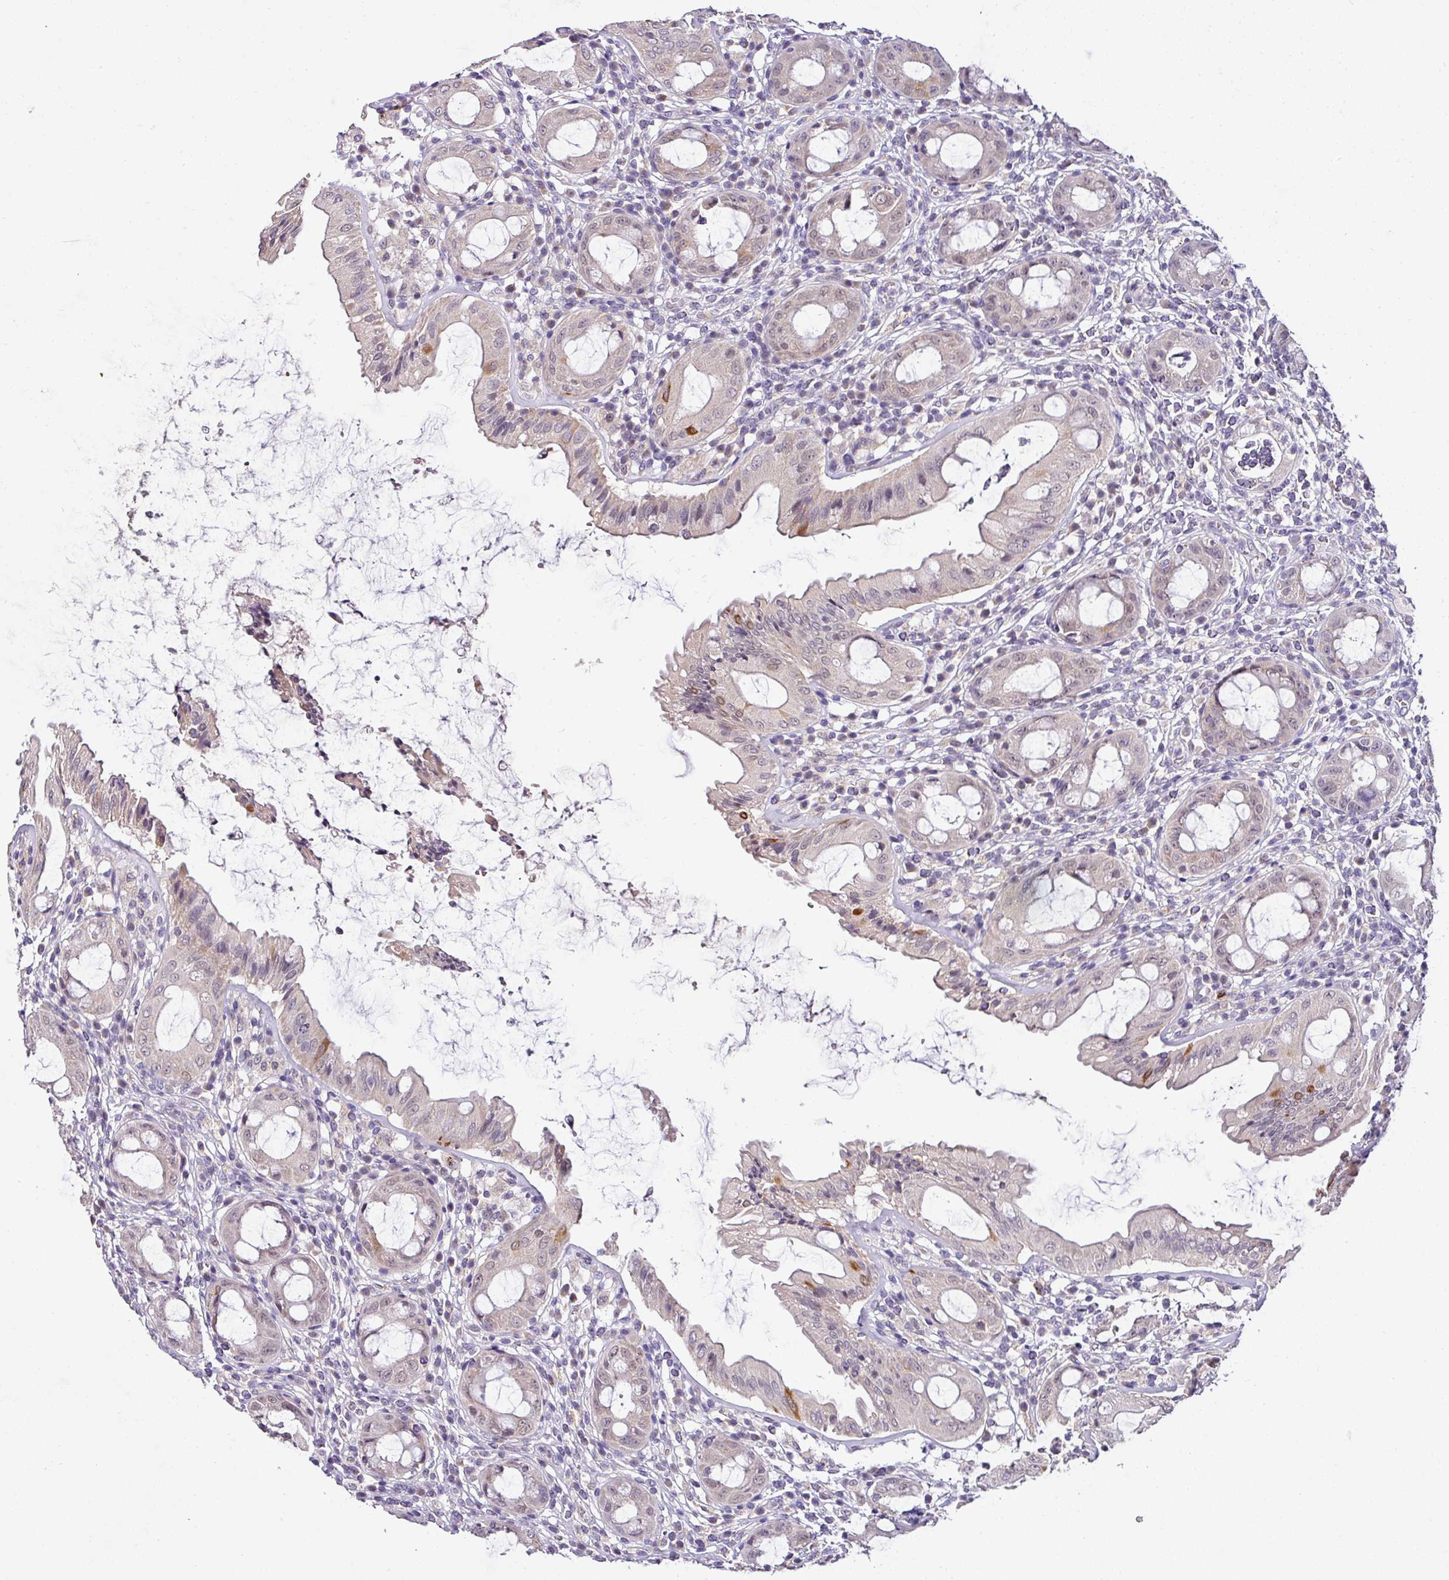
{"staining": {"intensity": "weak", "quantity": "25%-75%", "location": "cytoplasmic/membranous,nuclear"}, "tissue": "rectum", "cell_type": "Glandular cells", "image_type": "normal", "snomed": [{"axis": "morphology", "description": "Normal tissue, NOS"}, {"axis": "topography", "description": "Rectum"}], "caption": "Human rectum stained with a brown dye displays weak cytoplasmic/membranous,nuclear positive expression in about 25%-75% of glandular cells.", "gene": "NAPSA", "patient": {"sex": "female", "age": 57}}